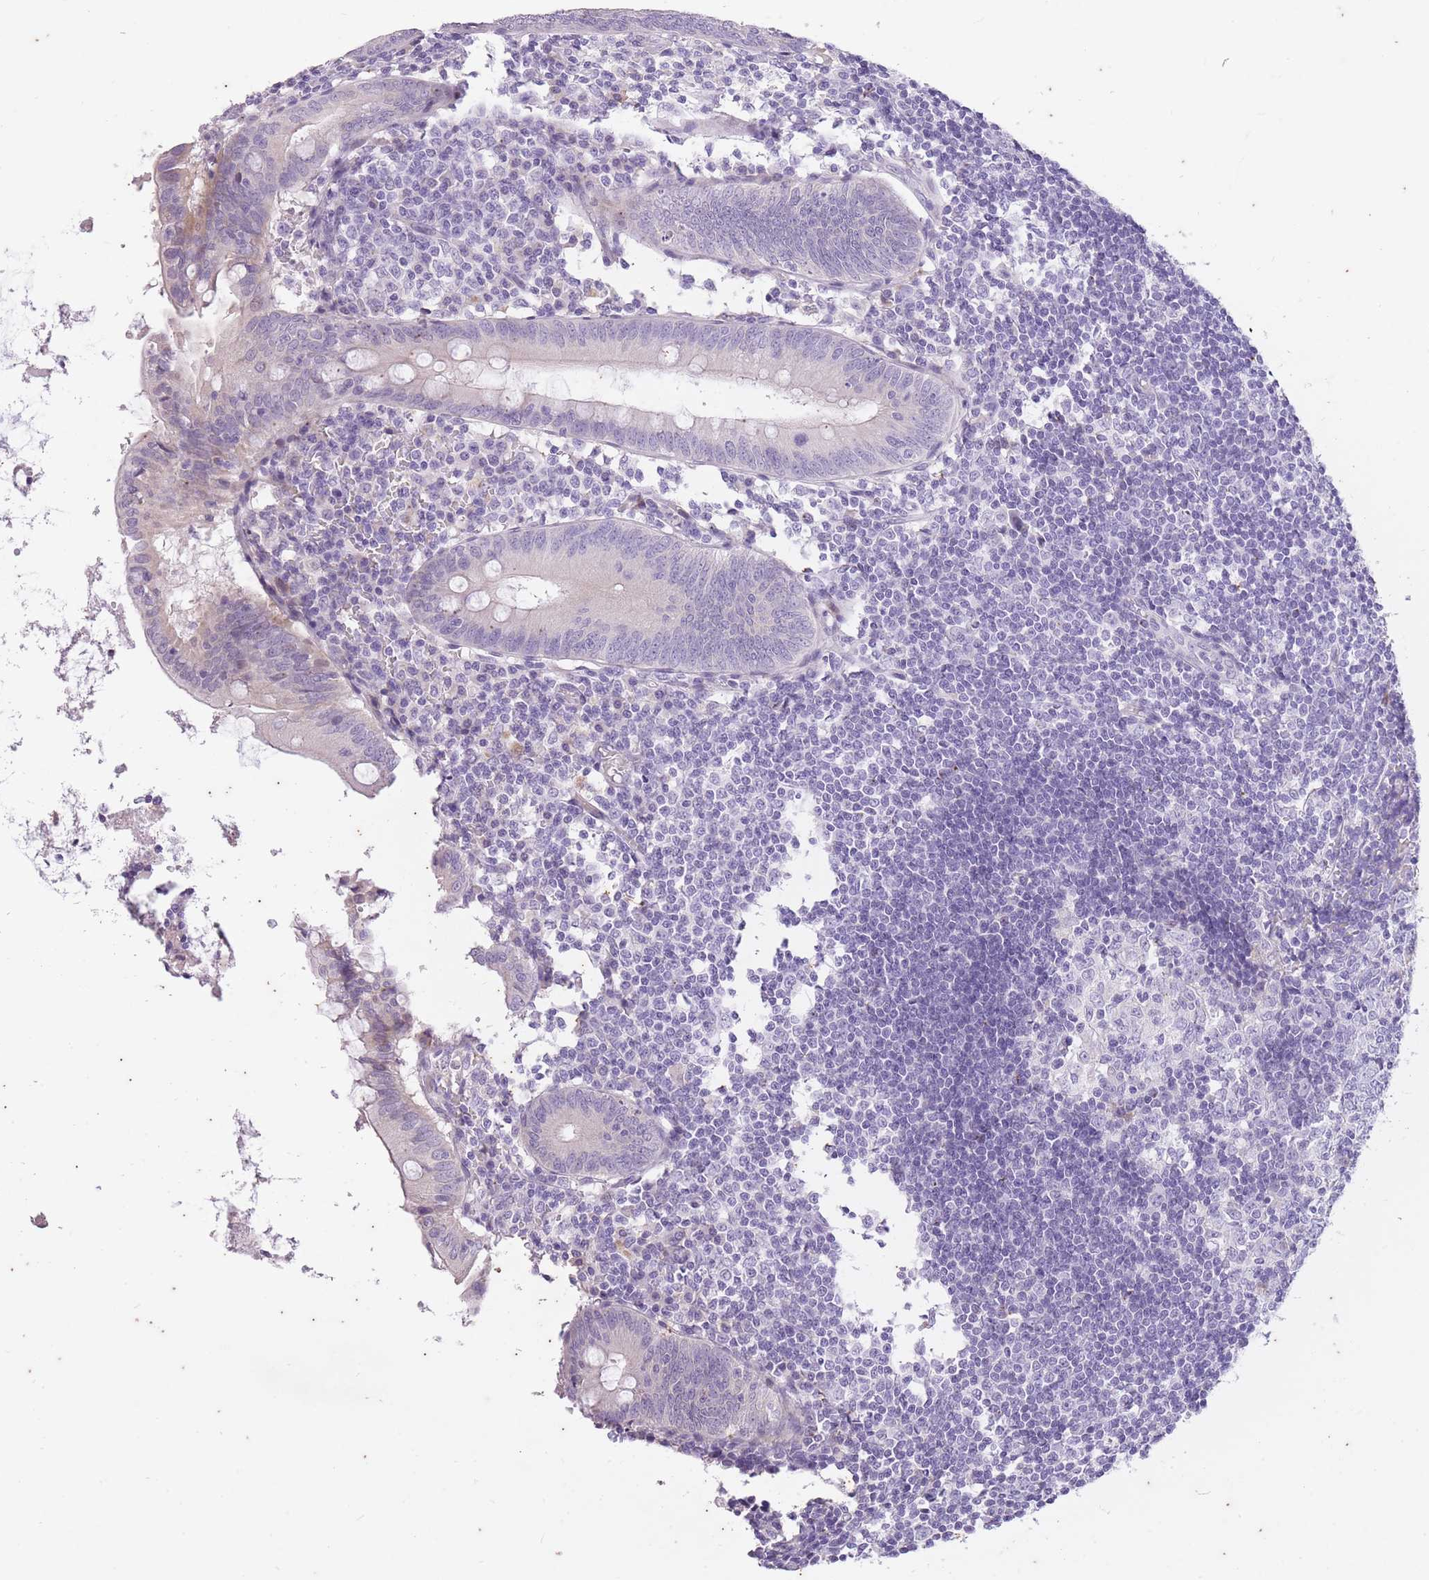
{"staining": {"intensity": "moderate", "quantity": "<25%", "location": "cytoplasmic/membranous"}, "tissue": "appendix", "cell_type": "Glandular cells", "image_type": "normal", "snomed": [{"axis": "morphology", "description": "Normal tissue, NOS"}, {"axis": "topography", "description": "Appendix"}], "caption": "DAB immunohistochemical staining of normal human appendix displays moderate cytoplasmic/membranous protein expression in approximately <25% of glandular cells.", "gene": "CNTNAP3B", "patient": {"sex": "female", "age": 54}}